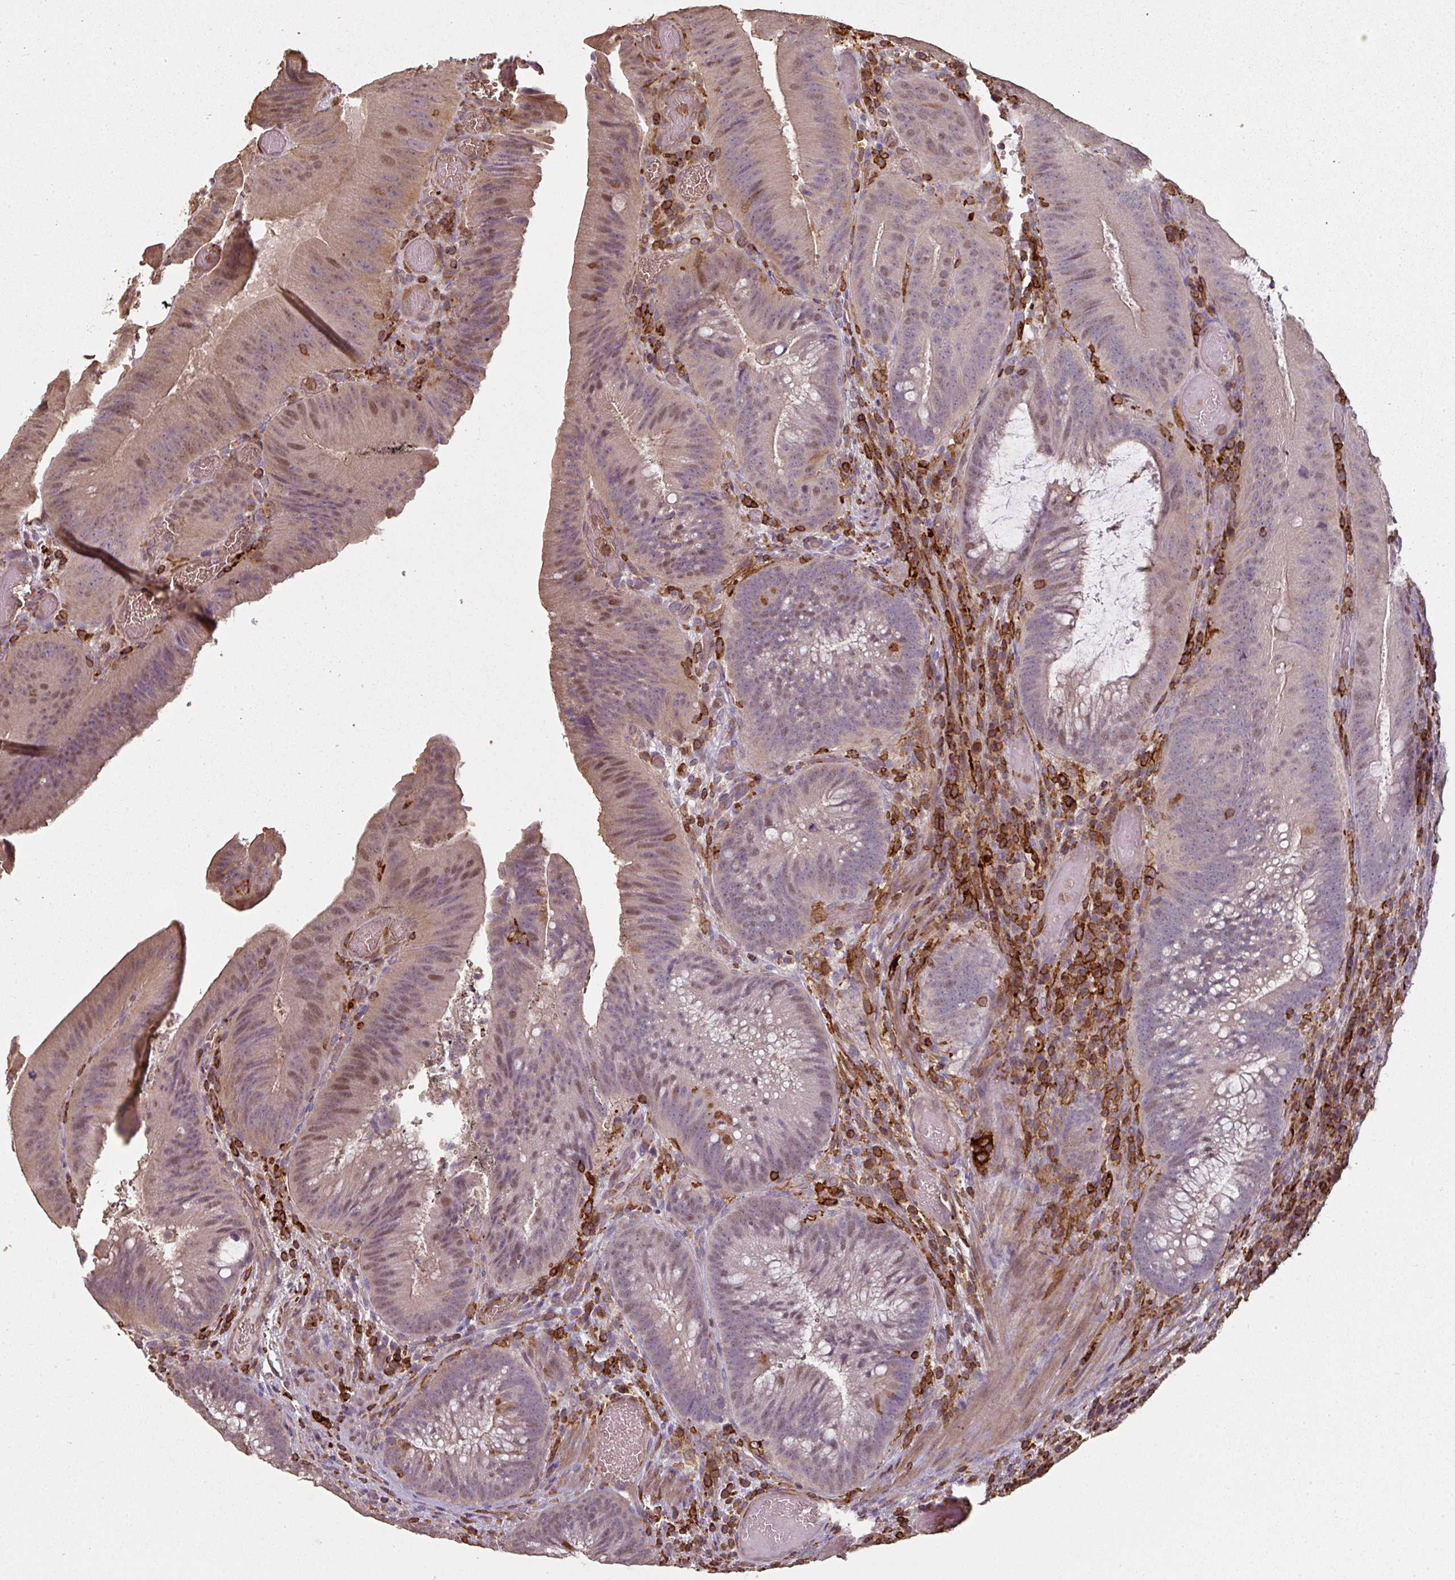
{"staining": {"intensity": "weak", "quantity": "25%-75%", "location": "cytoplasmic/membranous,nuclear"}, "tissue": "colorectal cancer", "cell_type": "Tumor cells", "image_type": "cancer", "snomed": [{"axis": "morphology", "description": "Adenocarcinoma, NOS"}, {"axis": "topography", "description": "Colon"}], "caption": "Protein analysis of colorectal cancer (adenocarcinoma) tissue demonstrates weak cytoplasmic/membranous and nuclear positivity in approximately 25%-75% of tumor cells.", "gene": "OLFML2B", "patient": {"sex": "female", "age": 43}}